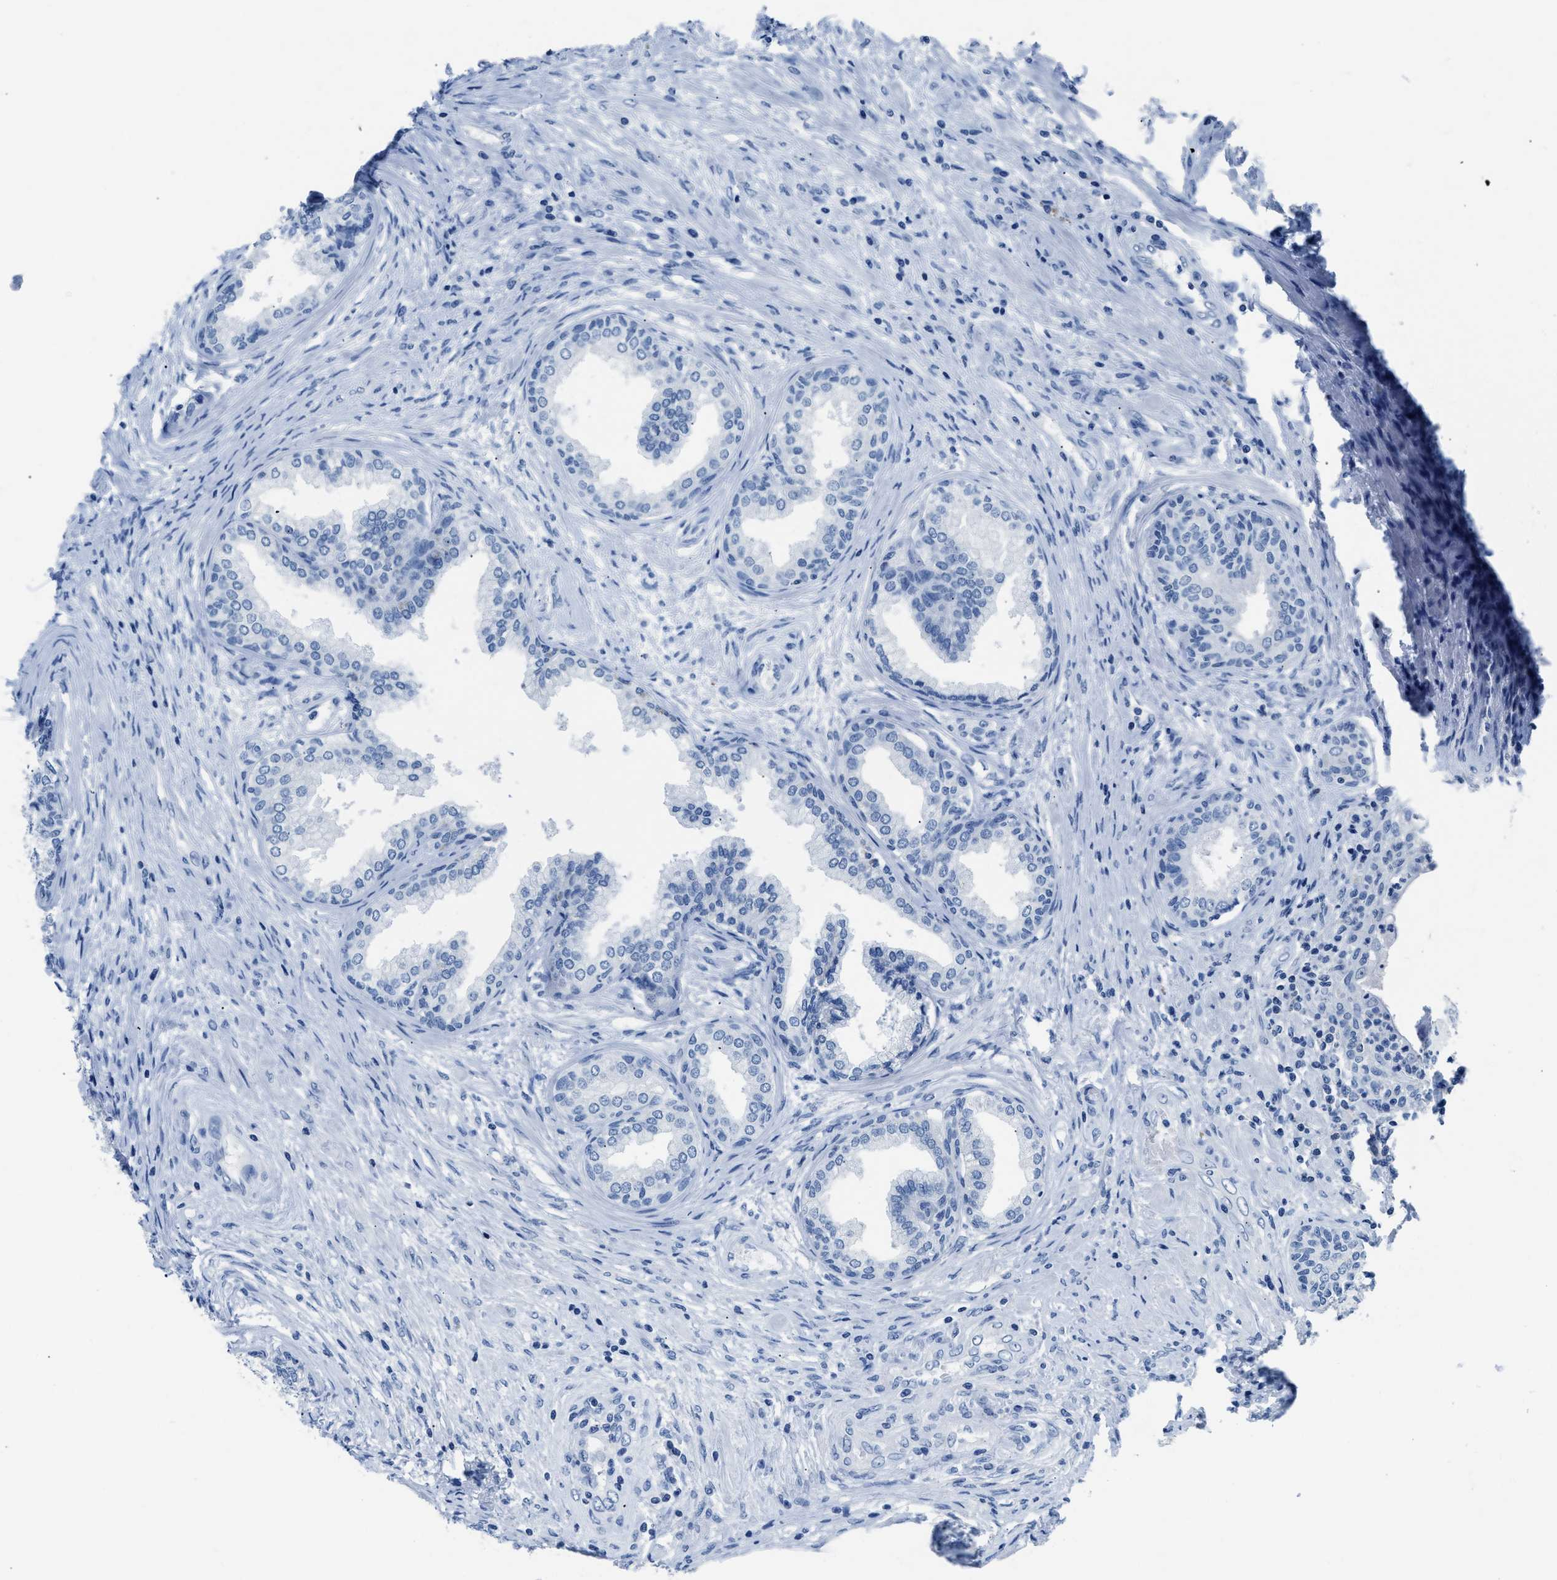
{"staining": {"intensity": "negative", "quantity": "none", "location": "none"}, "tissue": "prostate", "cell_type": "Glandular cells", "image_type": "normal", "snomed": [{"axis": "morphology", "description": "Normal tissue, NOS"}, {"axis": "topography", "description": "Prostate"}], "caption": "Glandular cells show no significant staining in unremarkable prostate.", "gene": "NFATC2", "patient": {"sex": "male", "age": 76}}